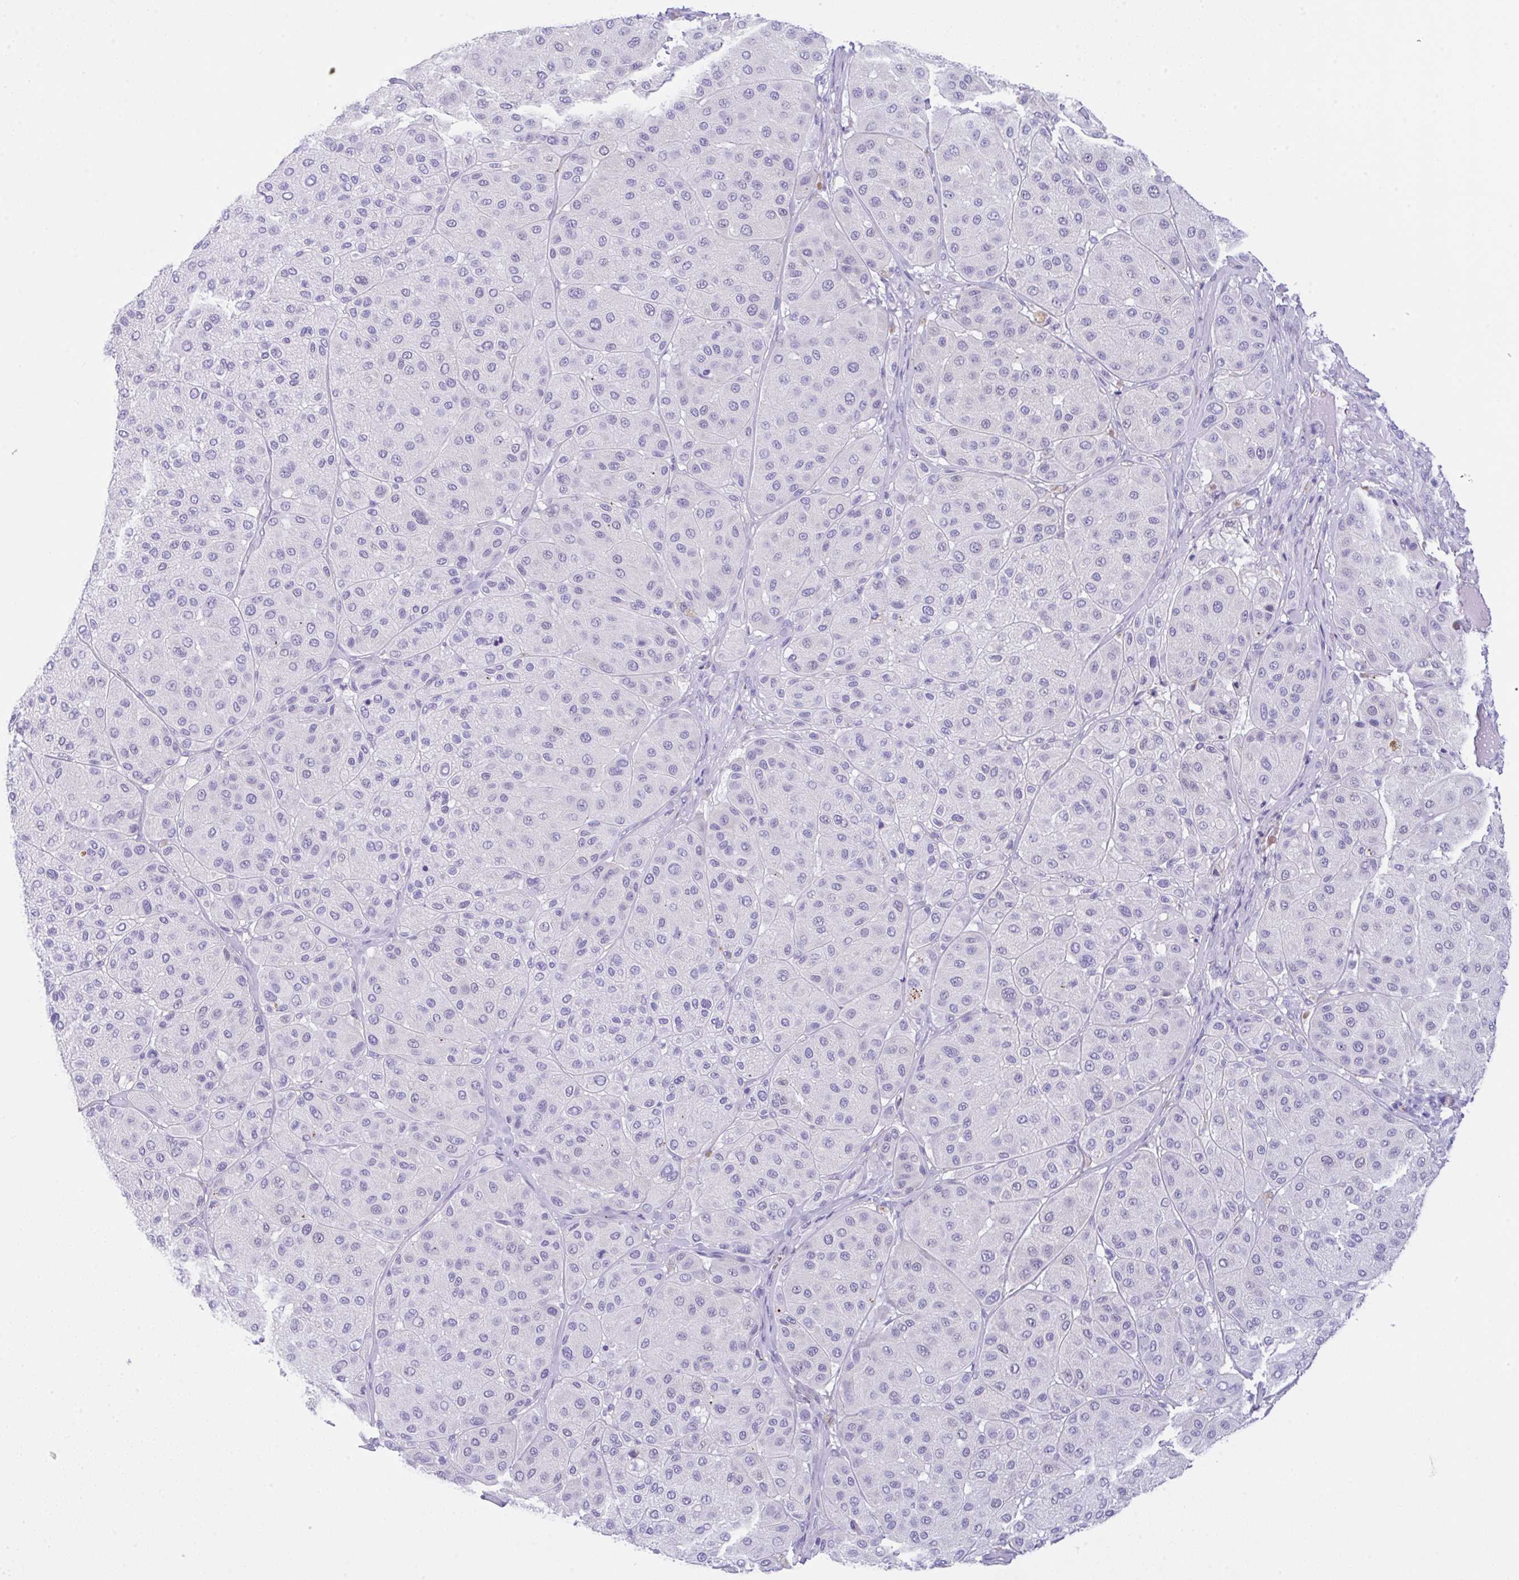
{"staining": {"intensity": "negative", "quantity": "none", "location": "none"}, "tissue": "melanoma", "cell_type": "Tumor cells", "image_type": "cancer", "snomed": [{"axis": "morphology", "description": "Malignant melanoma, Metastatic site"}, {"axis": "topography", "description": "Smooth muscle"}], "caption": "Malignant melanoma (metastatic site) was stained to show a protein in brown. There is no significant expression in tumor cells.", "gene": "NDUFAF8", "patient": {"sex": "male", "age": 41}}